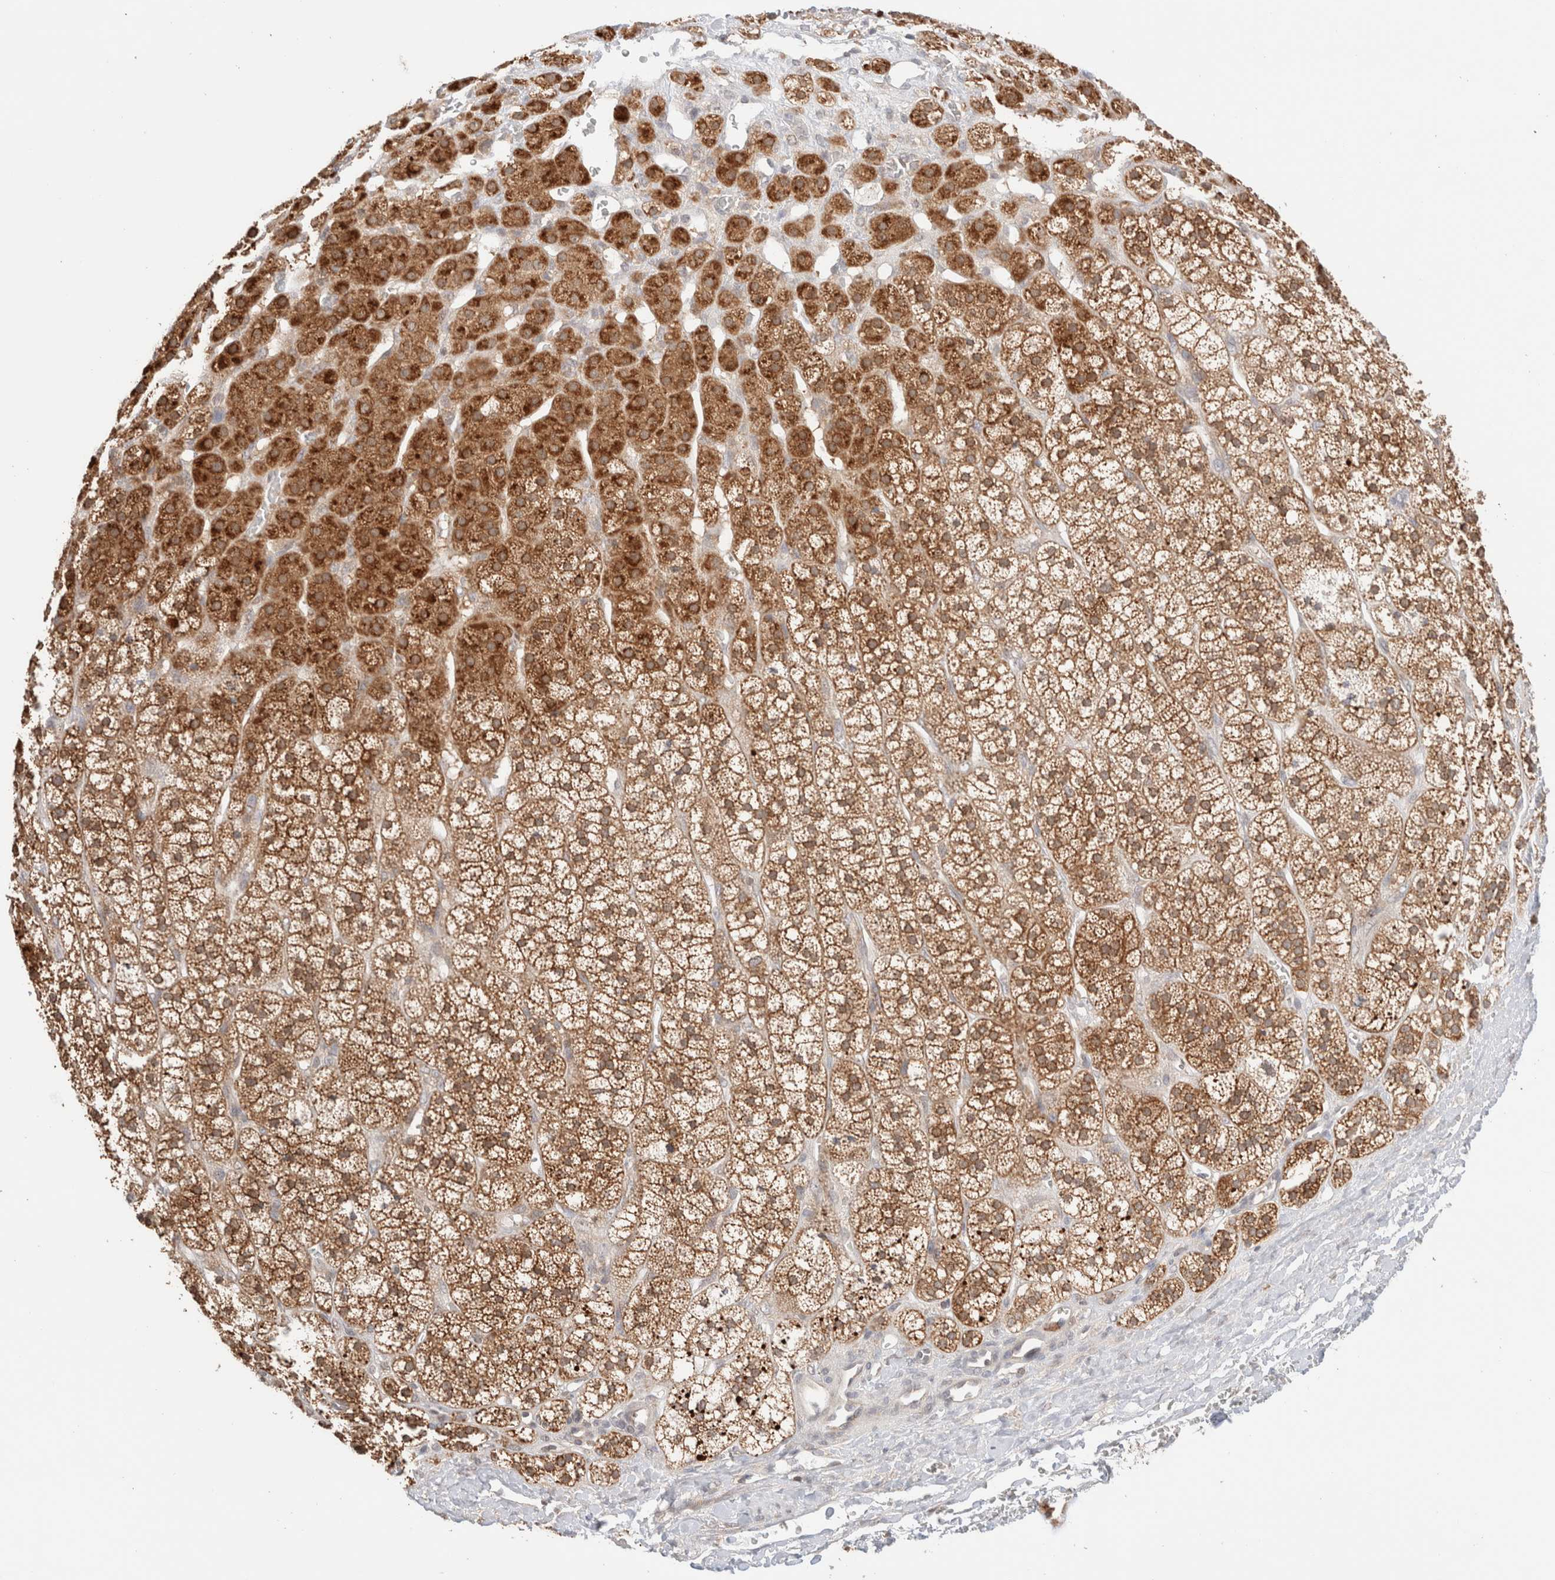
{"staining": {"intensity": "moderate", "quantity": ">75%", "location": "cytoplasmic/membranous"}, "tissue": "adrenal gland", "cell_type": "Glandular cells", "image_type": "normal", "snomed": [{"axis": "morphology", "description": "Normal tissue, NOS"}, {"axis": "topography", "description": "Adrenal gland"}], "caption": "Moderate cytoplasmic/membranous expression for a protein is identified in about >75% of glandular cells of unremarkable adrenal gland using IHC.", "gene": "XKR4", "patient": {"sex": "male", "age": 56}}